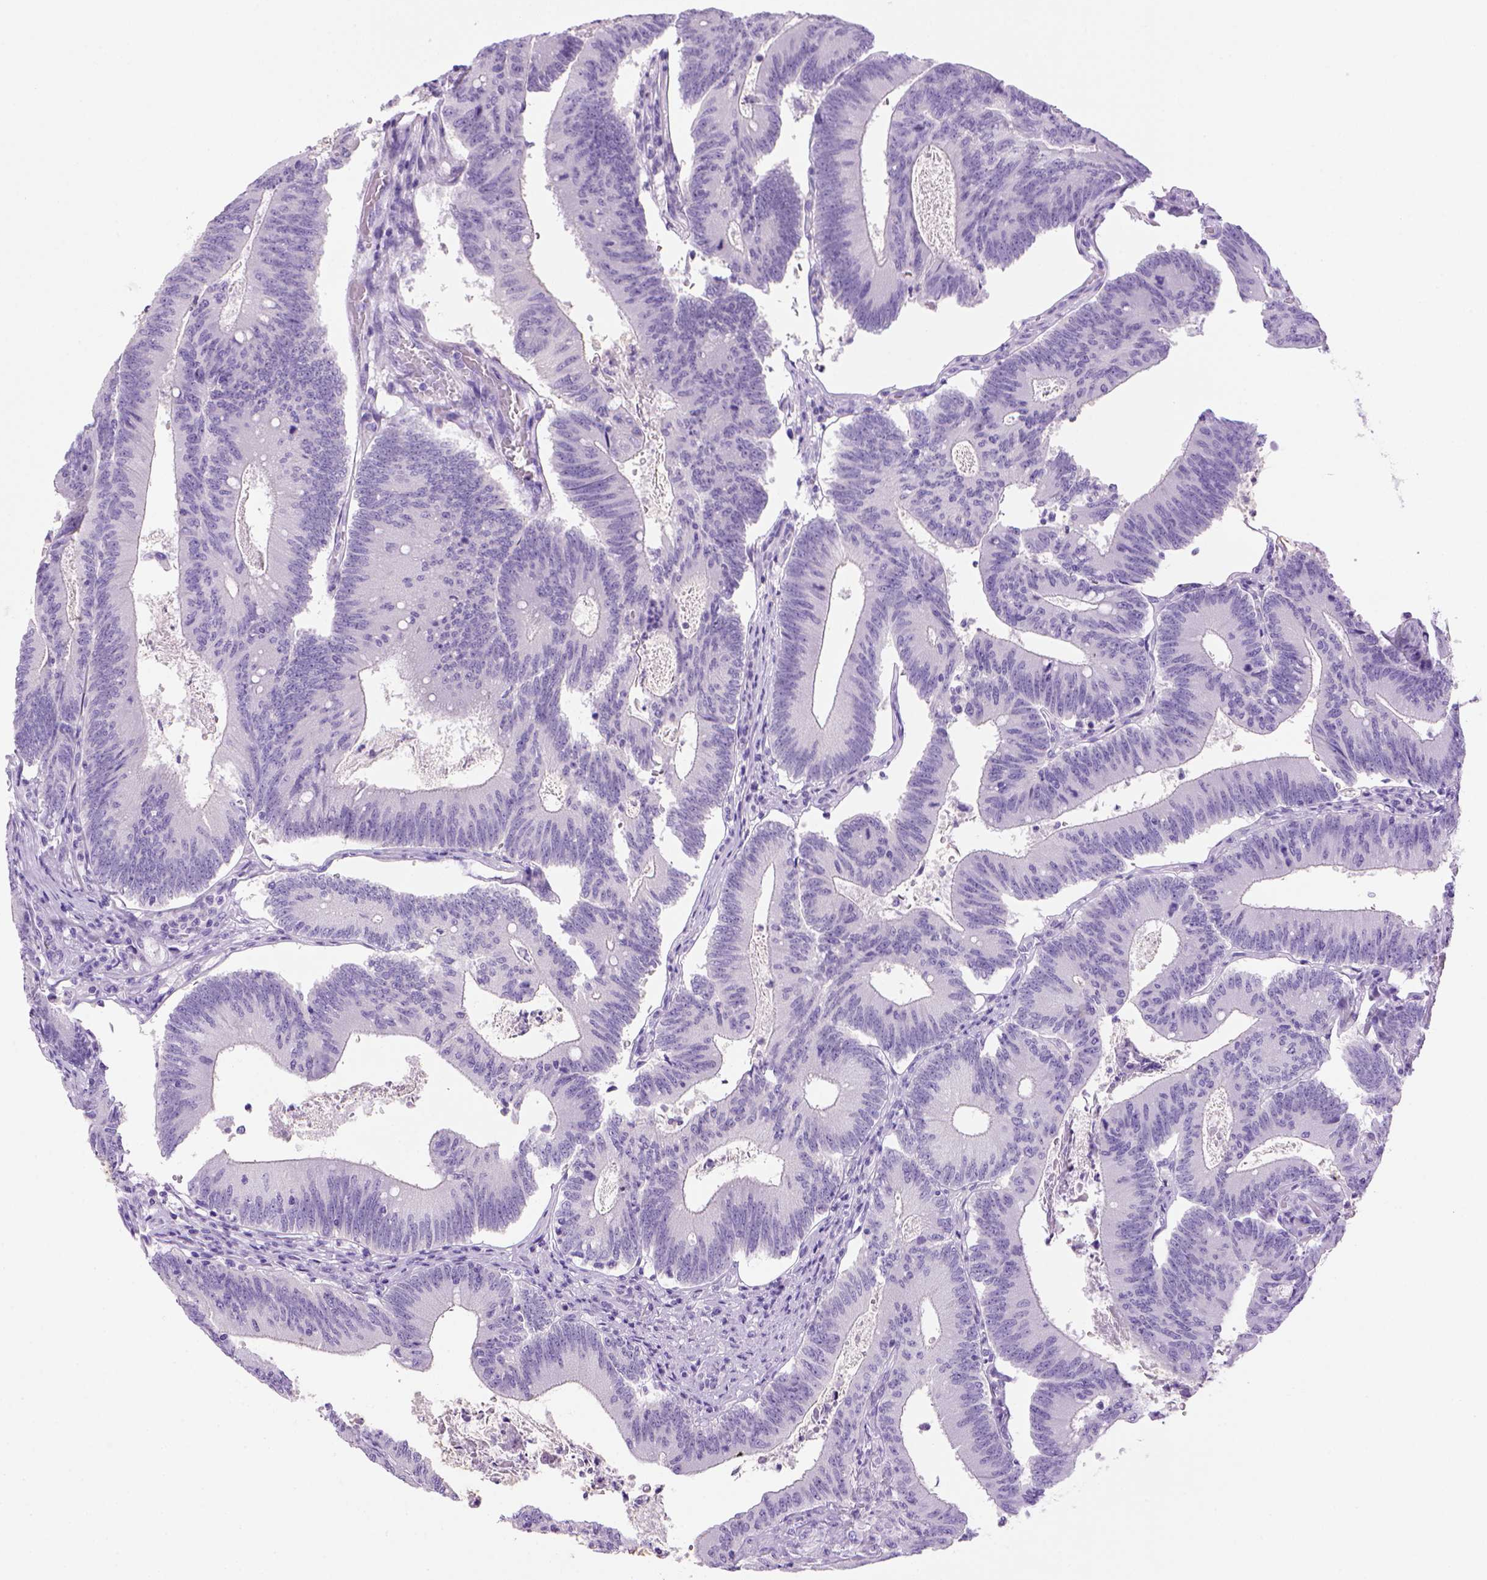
{"staining": {"intensity": "negative", "quantity": "none", "location": "none"}, "tissue": "colorectal cancer", "cell_type": "Tumor cells", "image_type": "cancer", "snomed": [{"axis": "morphology", "description": "Adenocarcinoma, NOS"}, {"axis": "topography", "description": "Colon"}], "caption": "IHC photomicrograph of colorectal cancer (adenocarcinoma) stained for a protein (brown), which shows no staining in tumor cells.", "gene": "SGCG", "patient": {"sex": "female", "age": 70}}